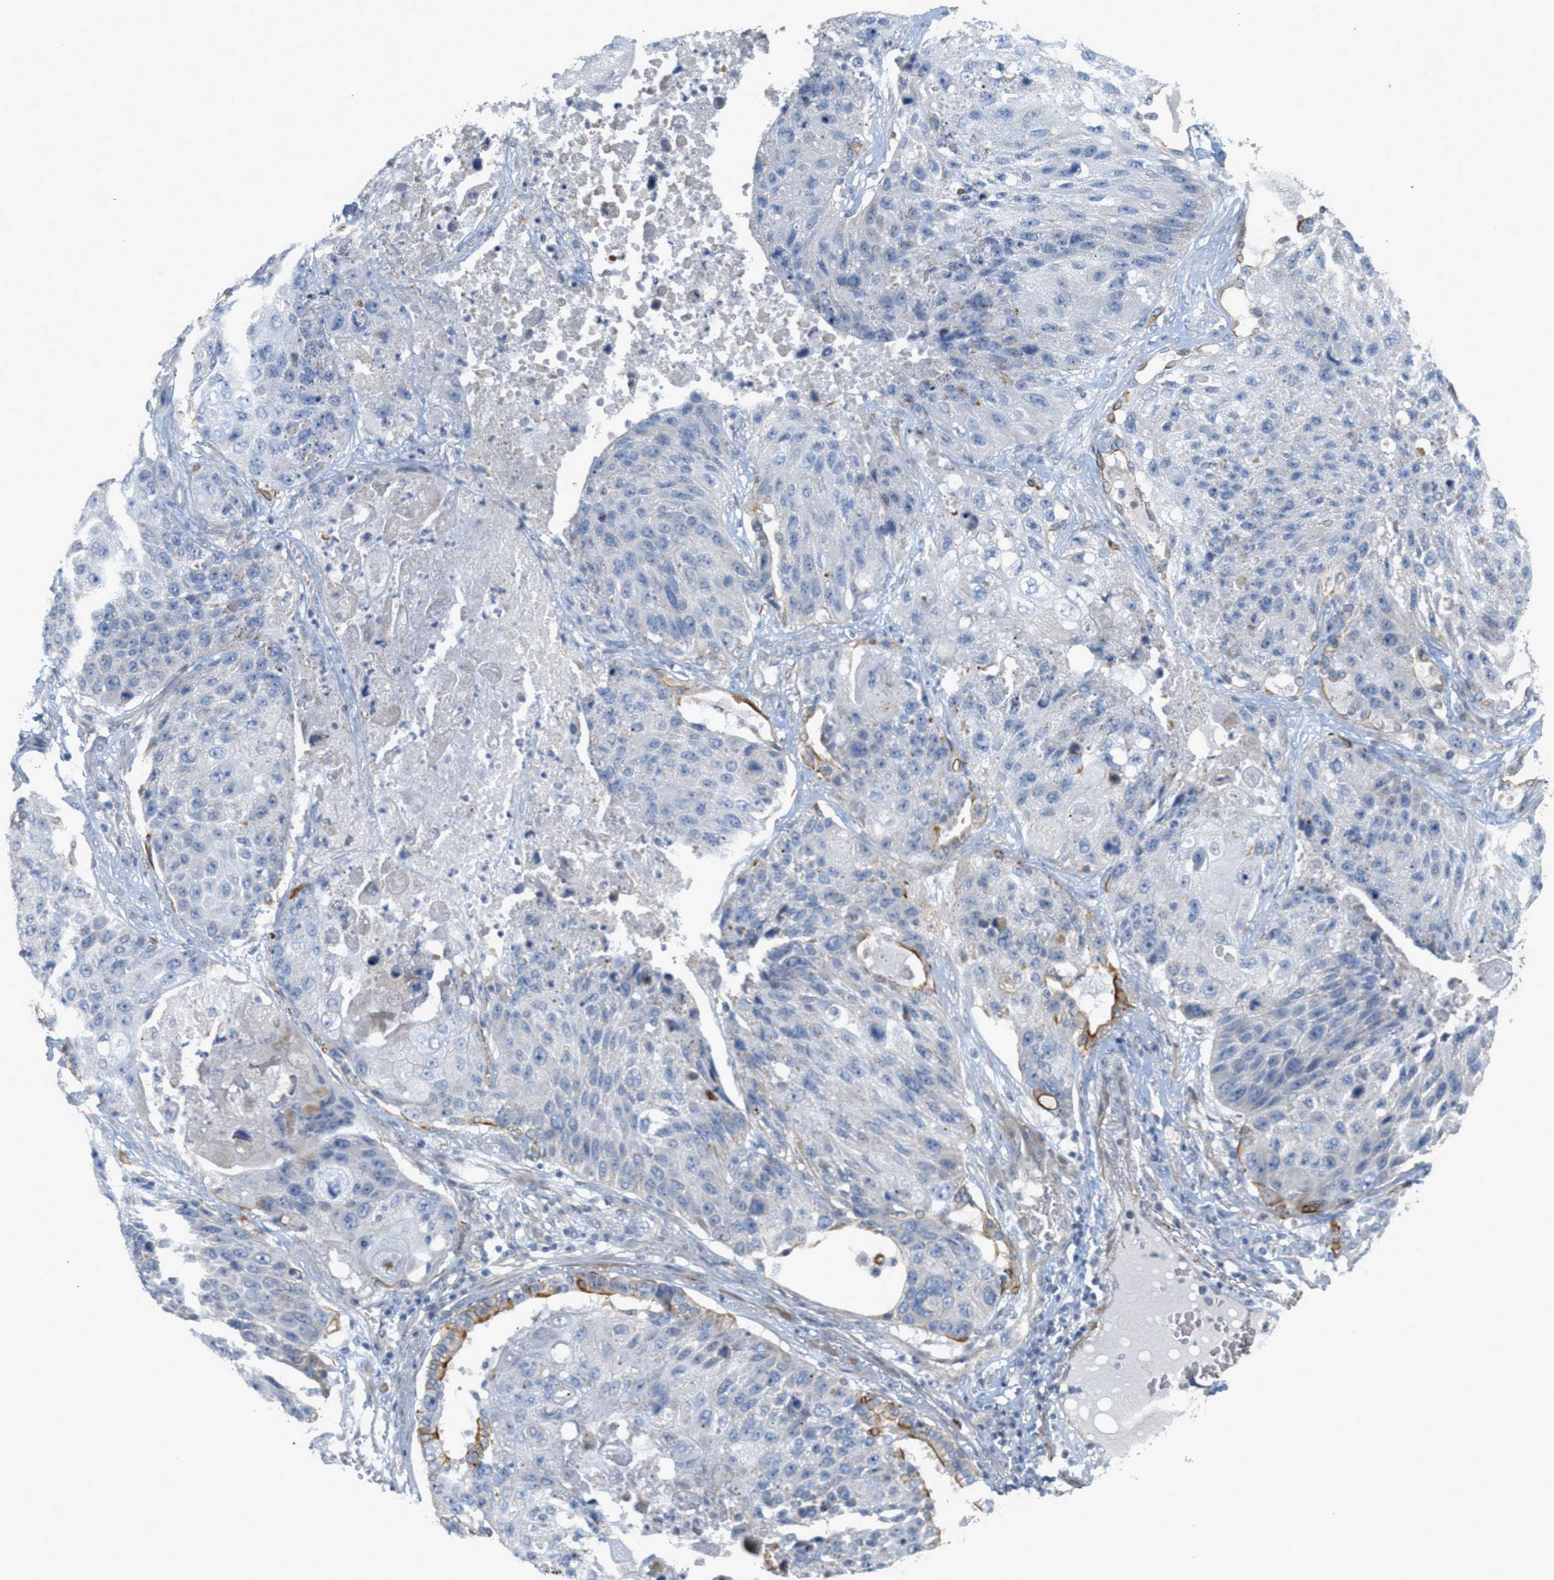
{"staining": {"intensity": "negative", "quantity": "none", "location": "none"}, "tissue": "lung cancer", "cell_type": "Tumor cells", "image_type": "cancer", "snomed": [{"axis": "morphology", "description": "Squamous cell carcinoma, NOS"}, {"axis": "topography", "description": "Lung"}], "caption": "Immunohistochemistry (IHC) photomicrograph of neoplastic tissue: lung squamous cell carcinoma stained with DAB demonstrates no significant protein positivity in tumor cells.", "gene": "MRS2", "patient": {"sex": "male", "age": 61}}